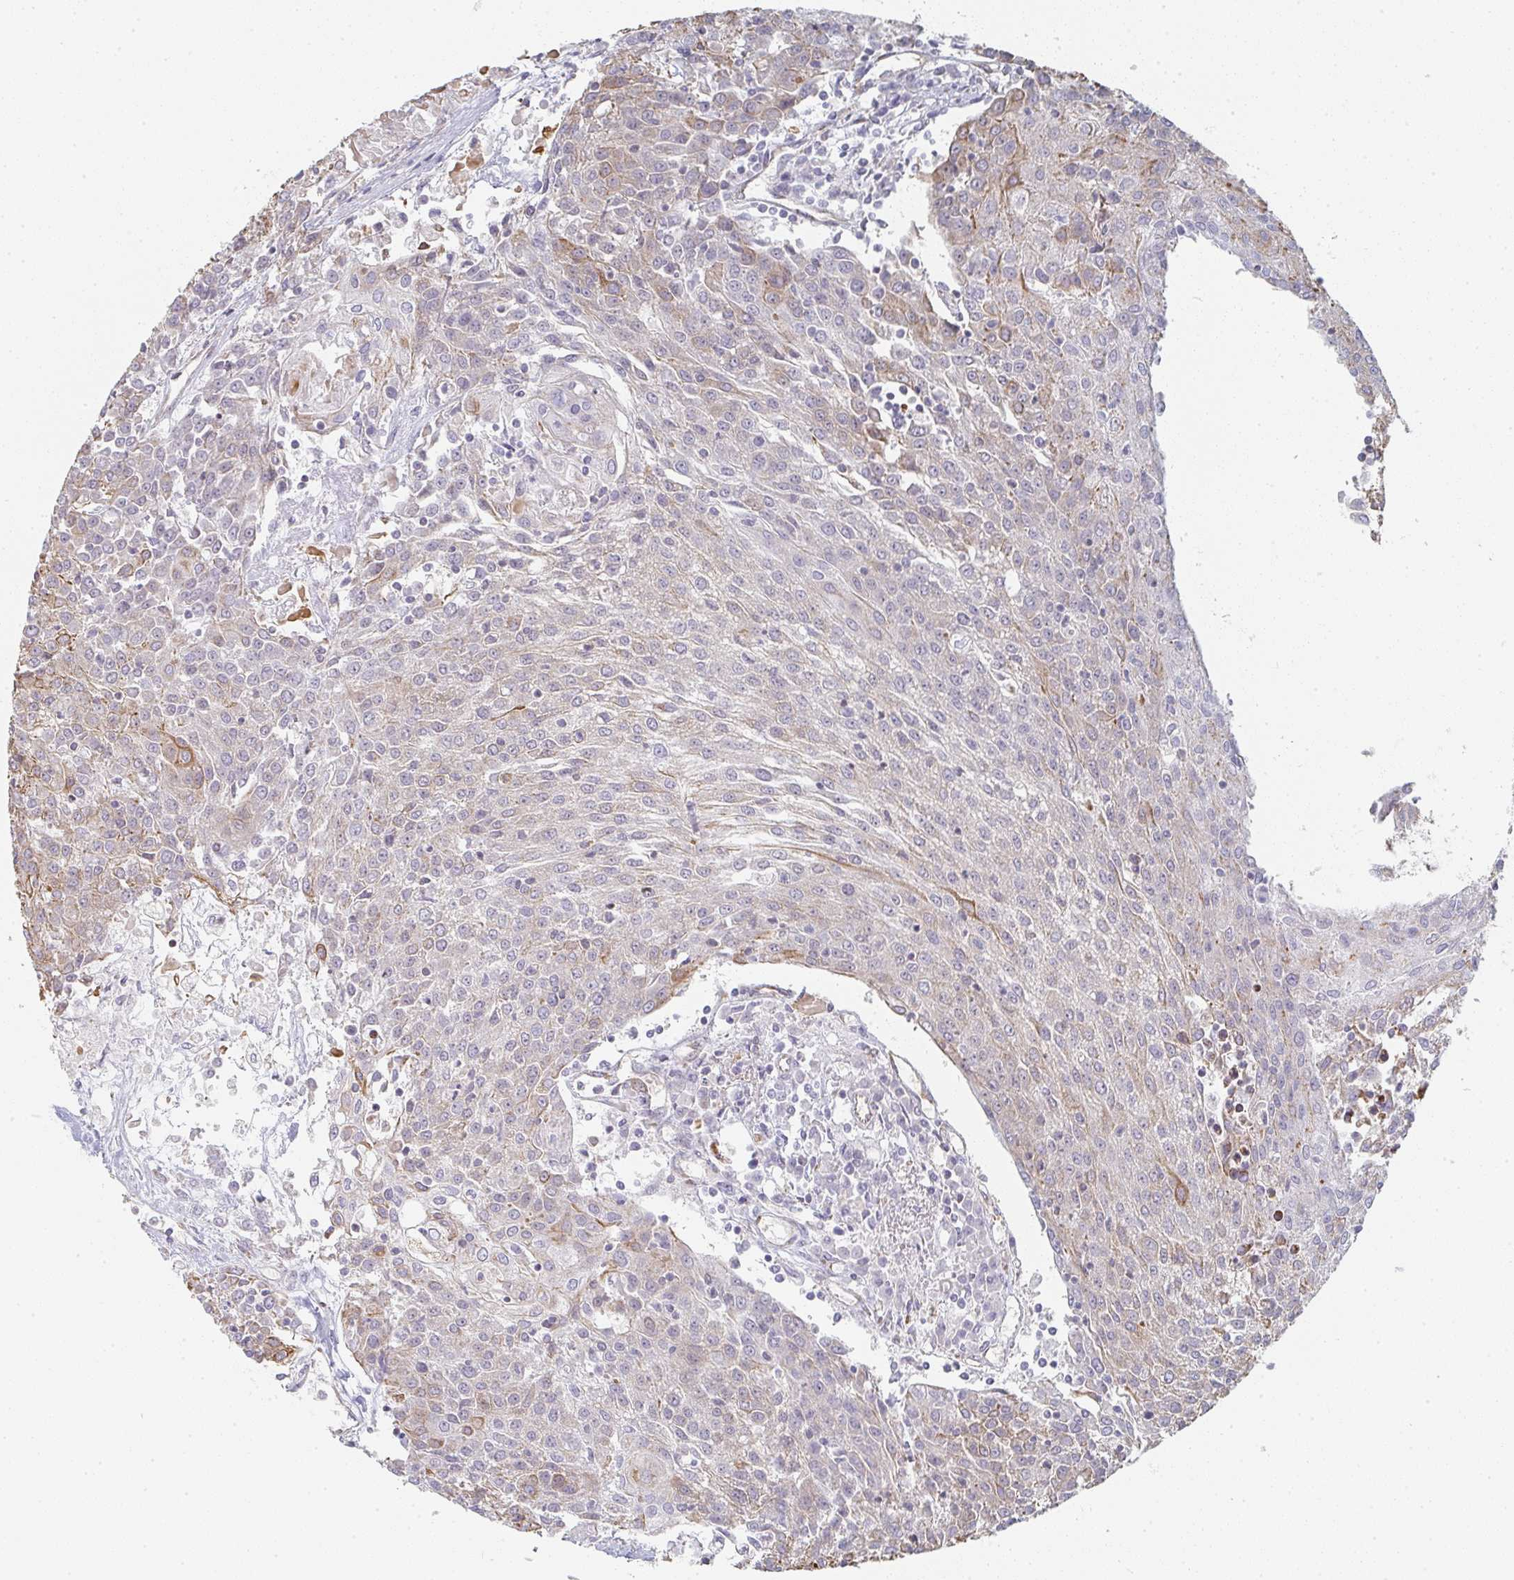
{"staining": {"intensity": "moderate", "quantity": "<25%", "location": "cytoplasmic/membranous"}, "tissue": "urothelial cancer", "cell_type": "Tumor cells", "image_type": "cancer", "snomed": [{"axis": "morphology", "description": "Urothelial carcinoma, High grade"}, {"axis": "topography", "description": "Urinary bladder"}], "caption": "Urothelial carcinoma (high-grade) stained with DAB (3,3'-diaminobenzidine) immunohistochemistry (IHC) demonstrates low levels of moderate cytoplasmic/membranous positivity in about <25% of tumor cells.", "gene": "ZNF526", "patient": {"sex": "female", "age": 85}}